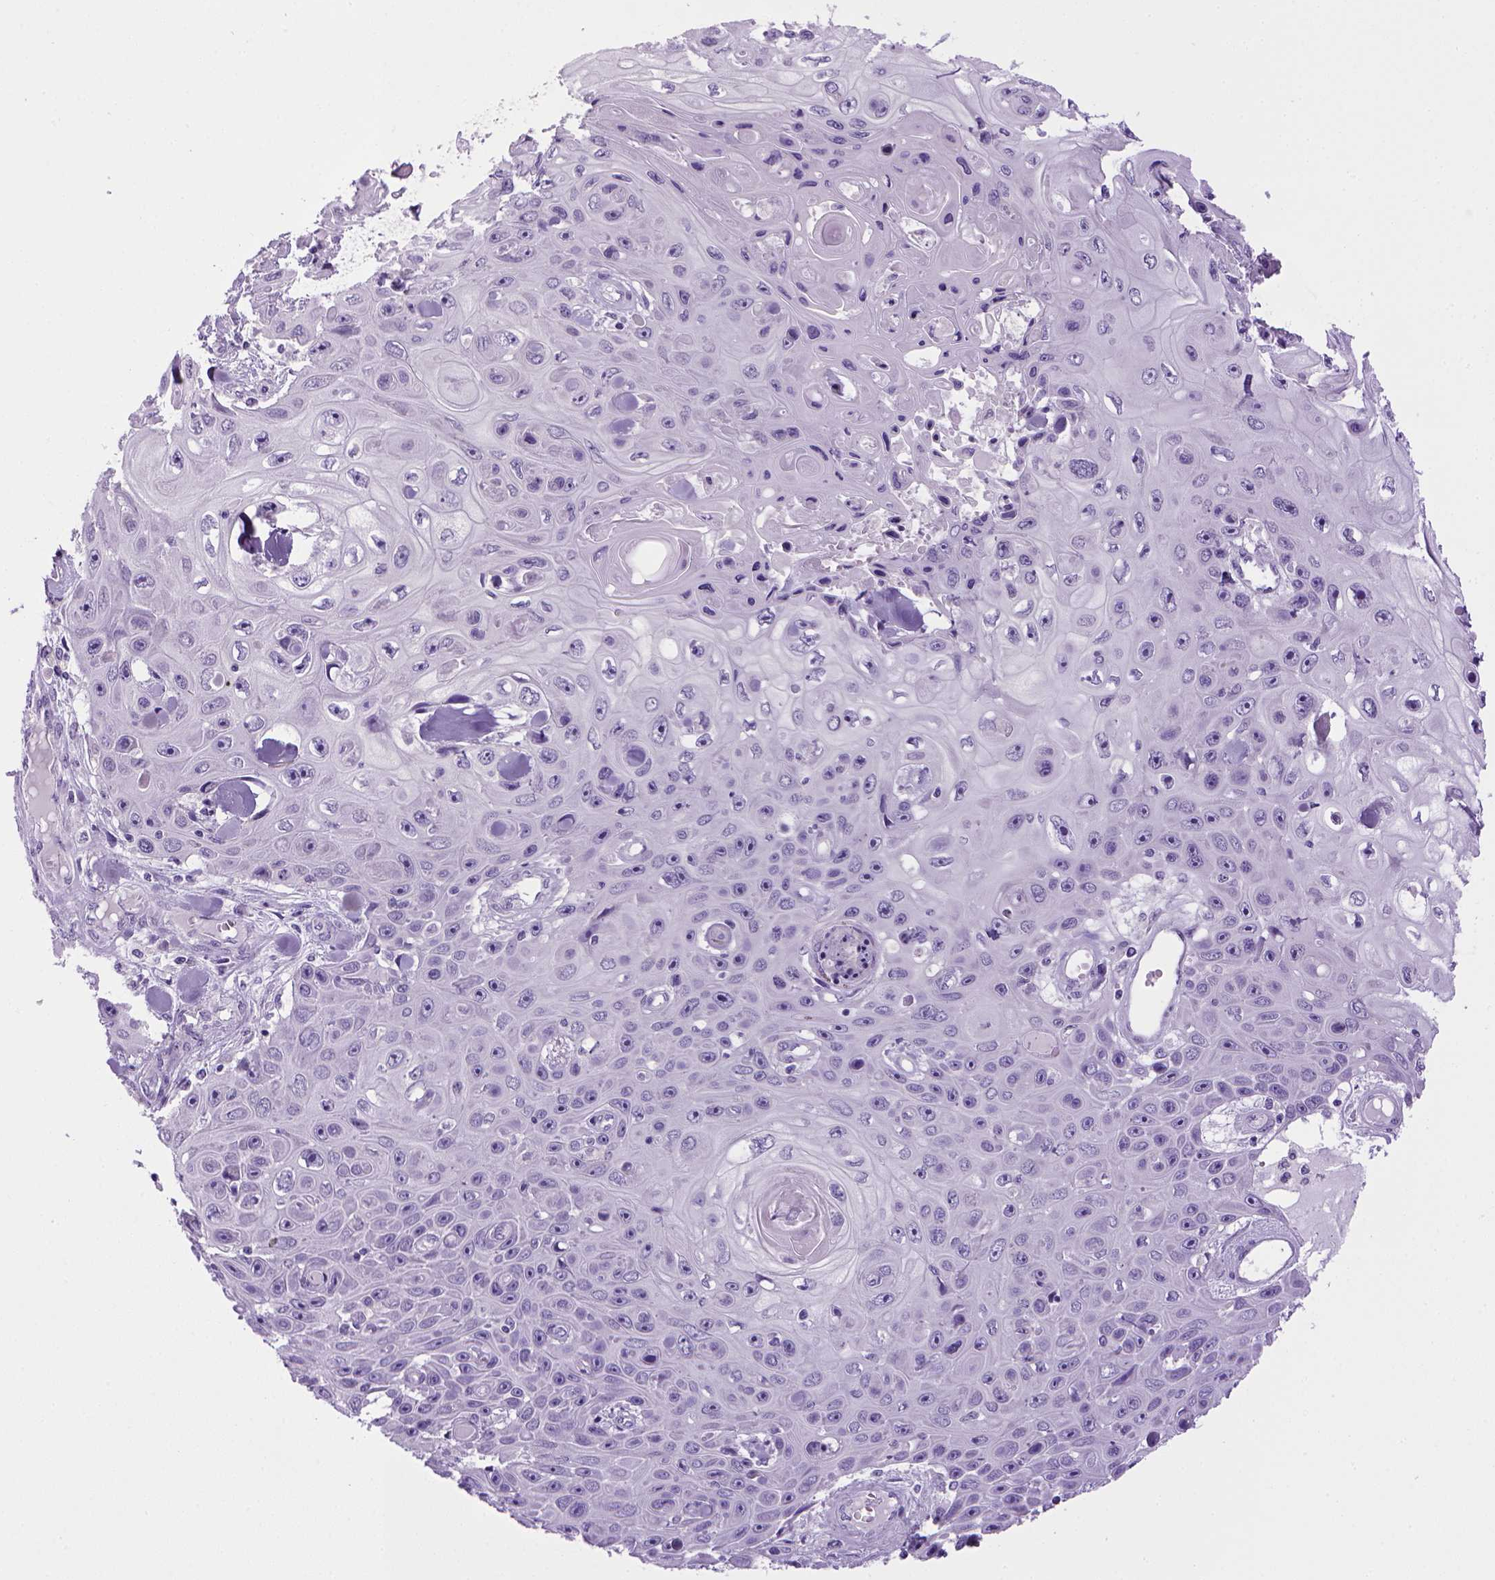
{"staining": {"intensity": "negative", "quantity": "none", "location": "none"}, "tissue": "skin cancer", "cell_type": "Tumor cells", "image_type": "cancer", "snomed": [{"axis": "morphology", "description": "Squamous cell carcinoma, NOS"}, {"axis": "topography", "description": "Skin"}], "caption": "The immunohistochemistry micrograph has no significant staining in tumor cells of skin squamous cell carcinoma tissue.", "gene": "SGCG", "patient": {"sex": "male", "age": 82}}